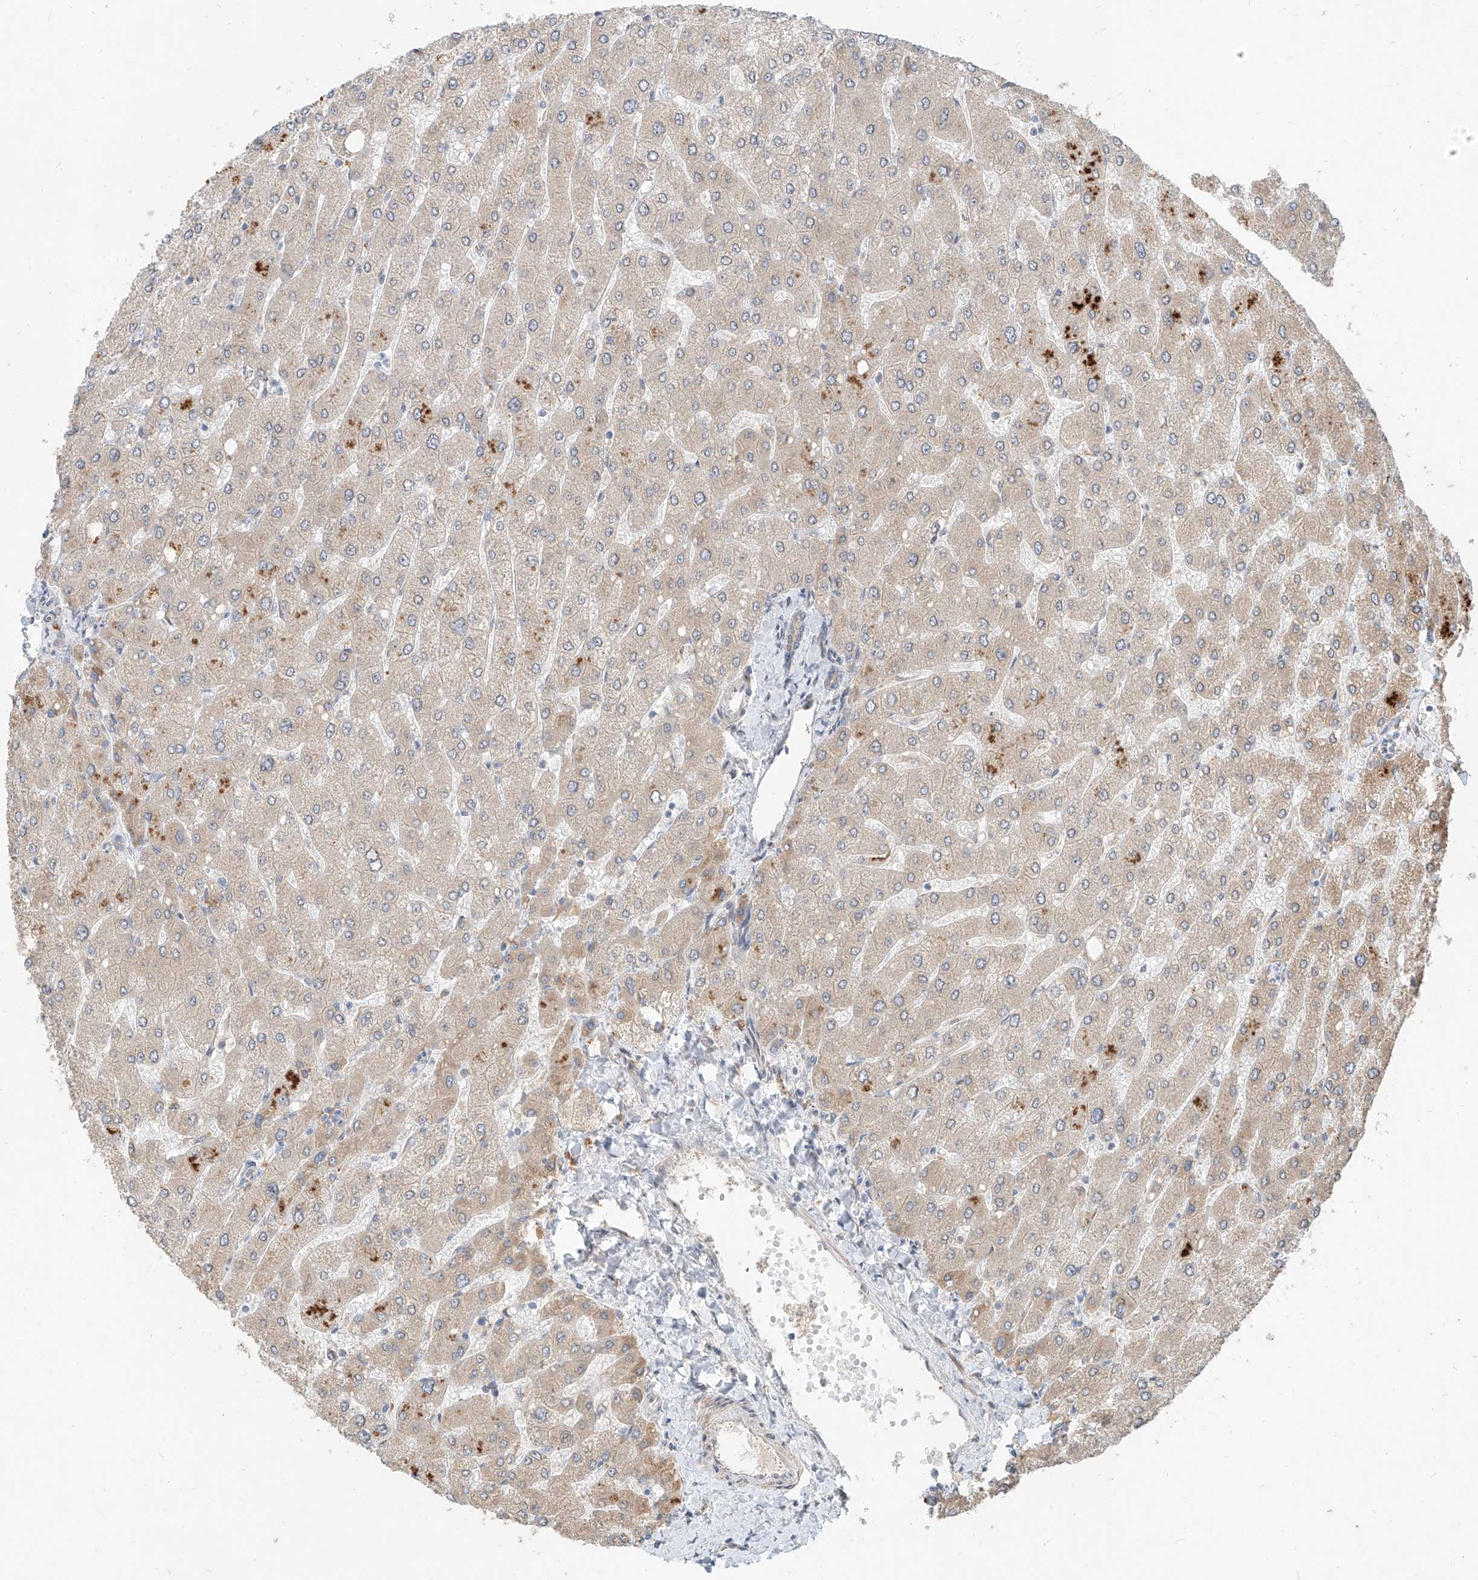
{"staining": {"intensity": "weak", "quantity": "<25%", "location": "cytoplasmic/membranous"}, "tissue": "liver", "cell_type": "Cholangiocytes", "image_type": "normal", "snomed": [{"axis": "morphology", "description": "Normal tissue, NOS"}, {"axis": "topography", "description": "Liver"}], "caption": "Immunohistochemistry micrograph of normal liver: liver stained with DAB (3,3'-diaminobenzidine) reveals no significant protein positivity in cholangiocytes. (DAB immunohistochemistry visualized using brightfield microscopy, high magnification).", "gene": "STX19", "patient": {"sex": "male", "age": 55}}